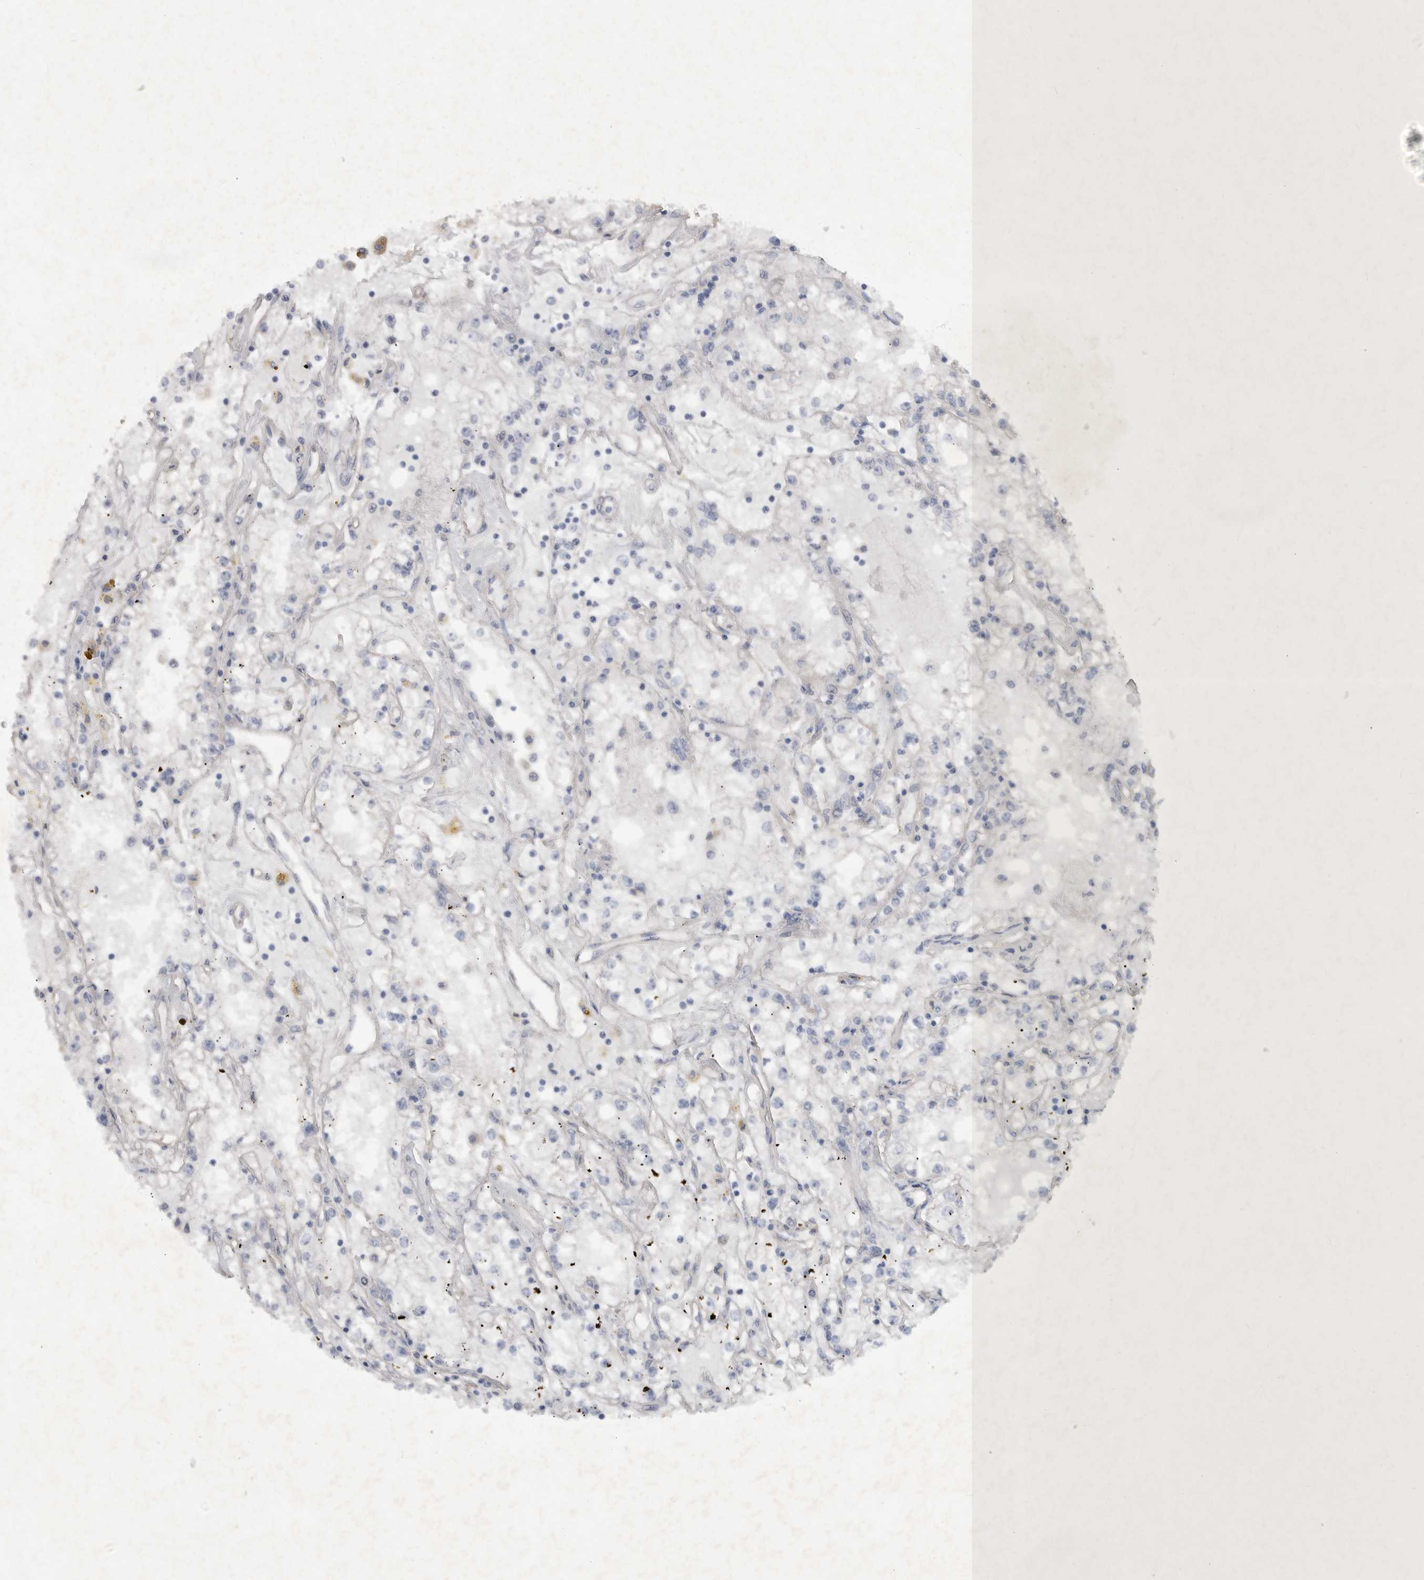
{"staining": {"intensity": "weak", "quantity": "25%-75%", "location": "cytoplasmic/membranous"}, "tissue": "renal cancer", "cell_type": "Tumor cells", "image_type": "cancer", "snomed": [{"axis": "morphology", "description": "Adenocarcinoma, NOS"}, {"axis": "topography", "description": "Kidney"}], "caption": "Immunohistochemical staining of renal cancer (adenocarcinoma) reveals low levels of weak cytoplasmic/membranous expression in approximately 25%-75% of tumor cells. (DAB (3,3'-diaminobenzidine) IHC with brightfield microscopy, high magnification).", "gene": "MLPH", "patient": {"sex": "male", "age": 56}}